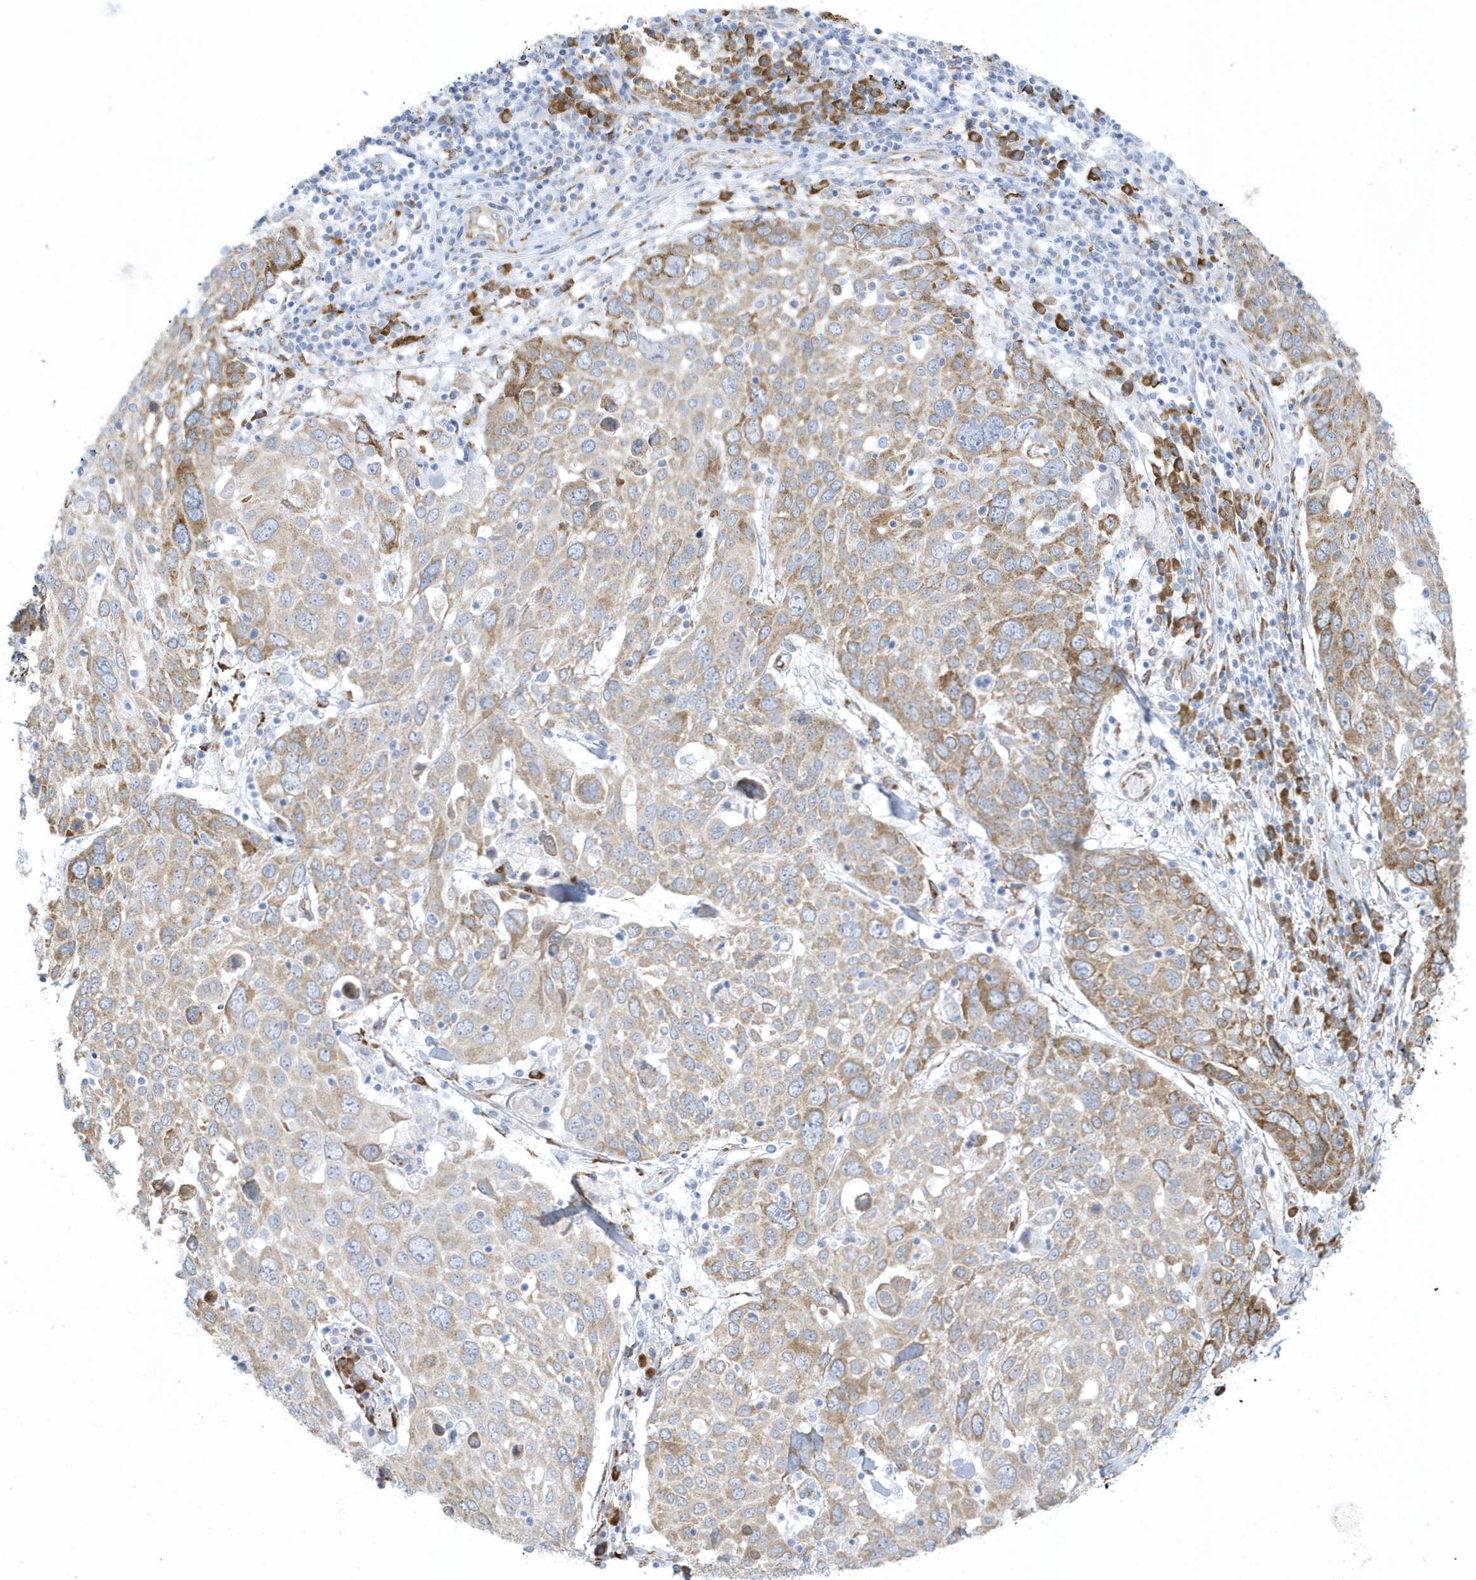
{"staining": {"intensity": "moderate", "quantity": "25%-75%", "location": "cytoplasmic/membranous"}, "tissue": "lung cancer", "cell_type": "Tumor cells", "image_type": "cancer", "snomed": [{"axis": "morphology", "description": "Squamous cell carcinoma, NOS"}, {"axis": "topography", "description": "Lung"}], "caption": "Tumor cells show moderate cytoplasmic/membranous positivity in about 25%-75% of cells in lung cancer (squamous cell carcinoma). Using DAB (3,3'-diaminobenzidine) (brown) and hematoxylin (blue) stains, captured at high magnification using brightfield microscopy.", "gene": "DCAF1", "patient": {"sex": "male", "age": 65}}